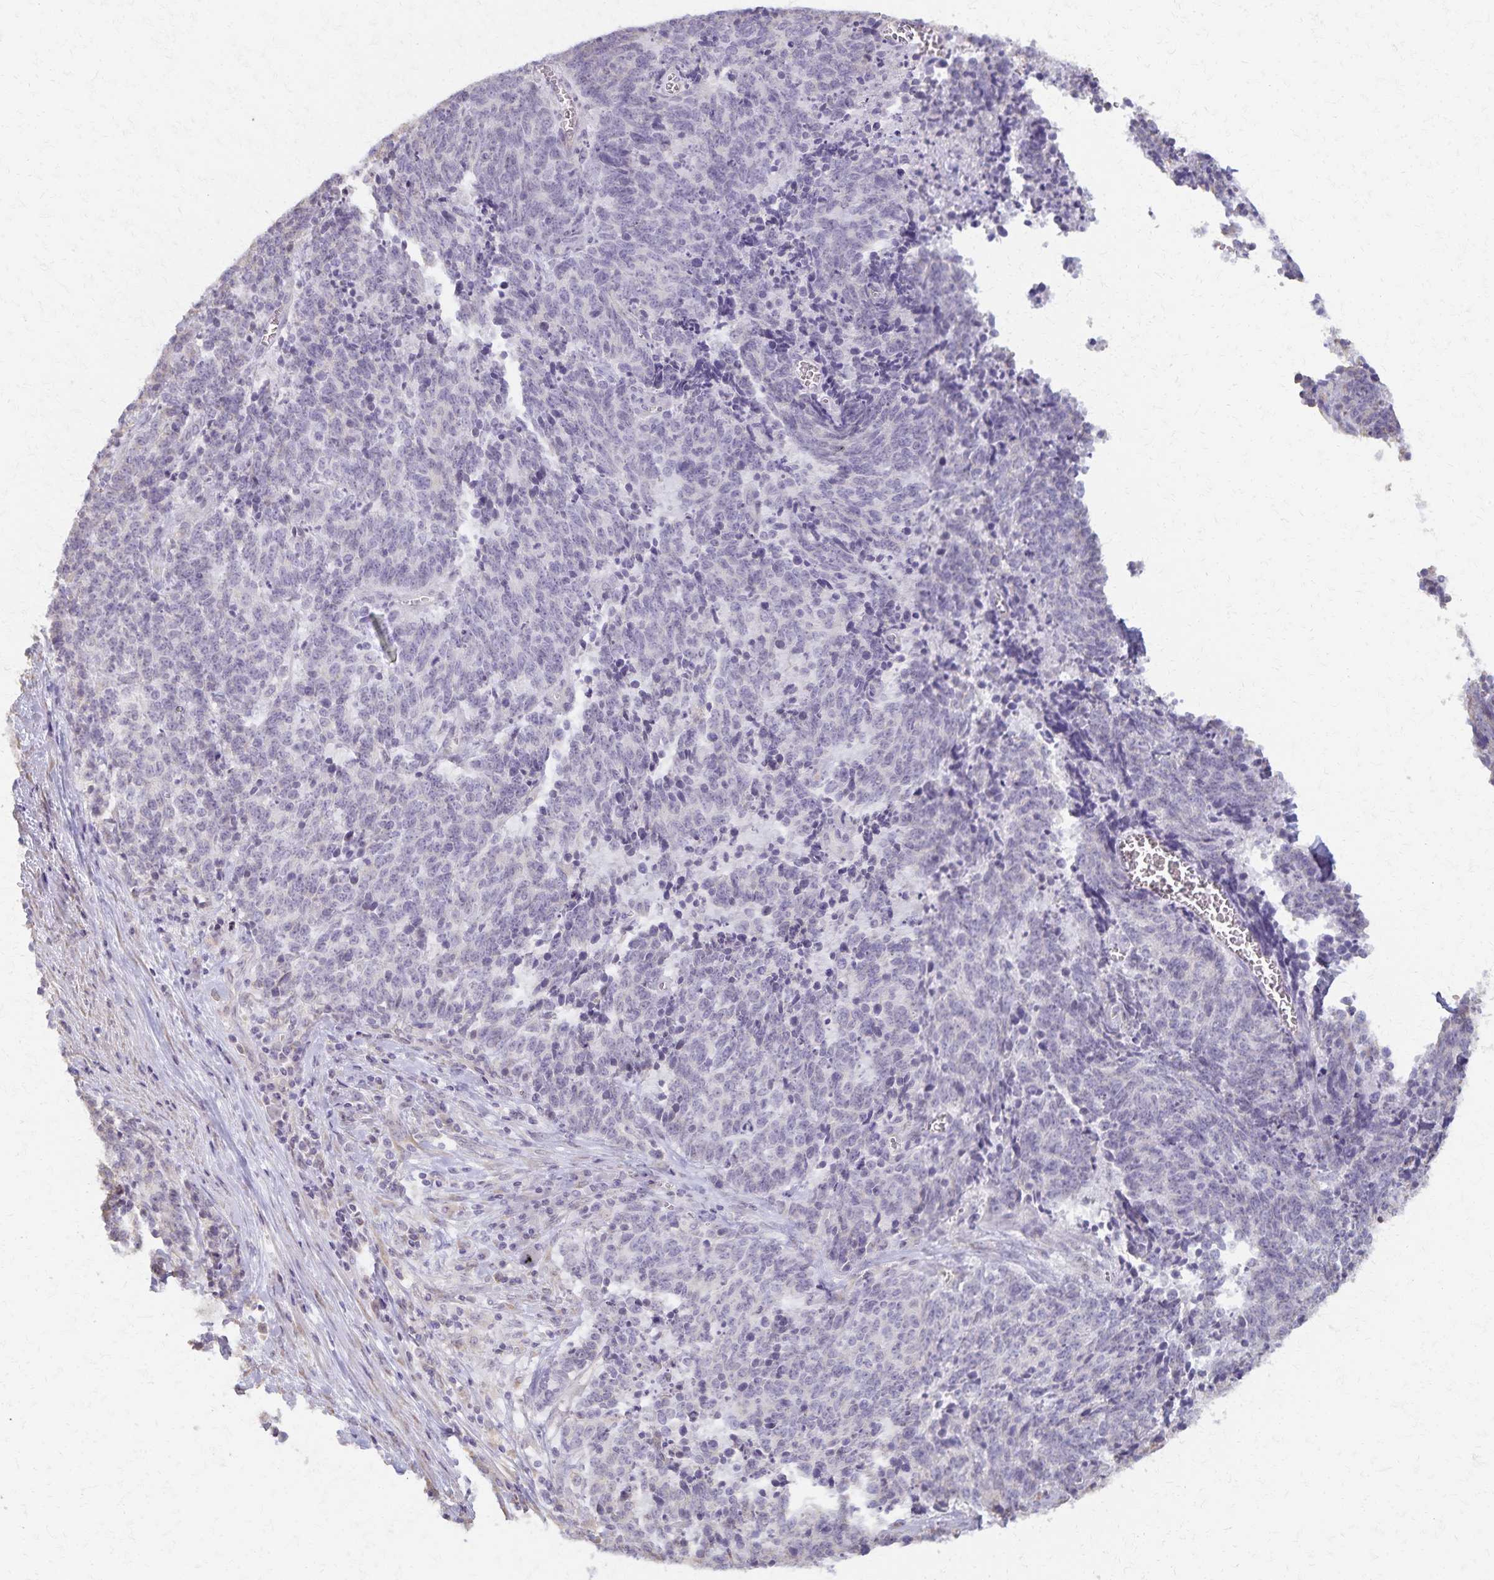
{"staining": {"intensity": "negative", "quantity": "none", "location": "none"}, "tissue": "cervical cancer", "cell_type": "Tumor cells", "image_type": "cancer", "snomed": [{"axis": "morphology", "description": "Squamous cell carcinoma, NOS"}, {"axis": "topography", "description": "Cervix"}], "caption": "The image shows no staining of tumor cells in cervical cancer. The staining was performed using DAB to visualize the protein expression in brown, while the nuclei were stained in blue with hematoxylin (Magnification: 20x).", "gene": "KISS1", "patient": {"sex": "female", "age": 29}}